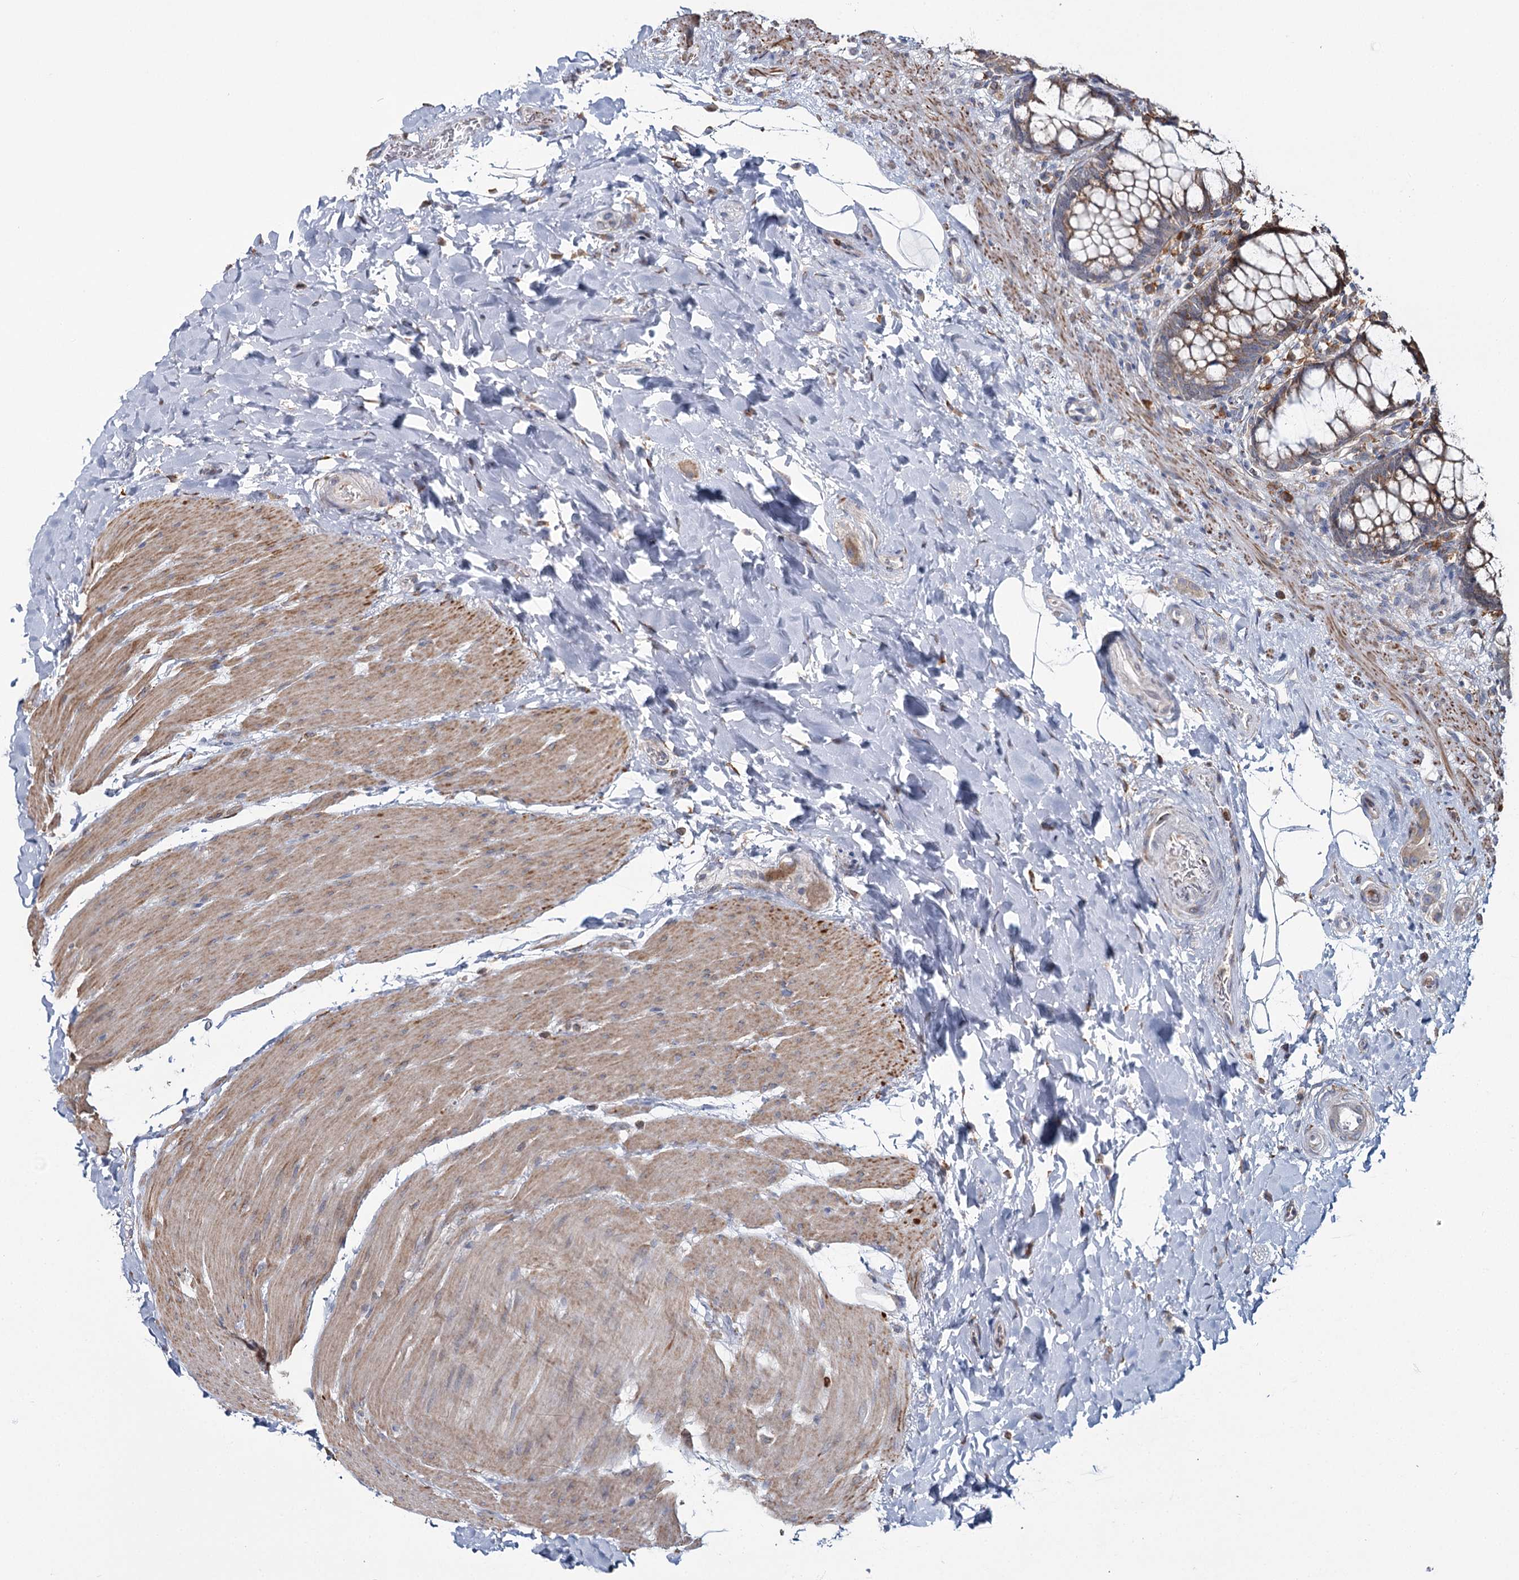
{"staining": {"intensity": "moderate", "quantity": ">75%", "location": "cytoplasmic/membranous"}, "tissue": "rectum", "cell_type": "Glandular cells", "image_type": "normal", "snomed": [{"axis": "morphology", "description": "Normal tissue, NOS"}, {"axis": "topography", "description": "Rectum"}], "caption": "Rectum was stained to show a protein in brown. There is medium levels of moderate cytoplasmic/membranous expression in approximately >75% of glandular cells.", "gene": "ZCCHC9", "patient": {"sex": "male", "age": 64}}